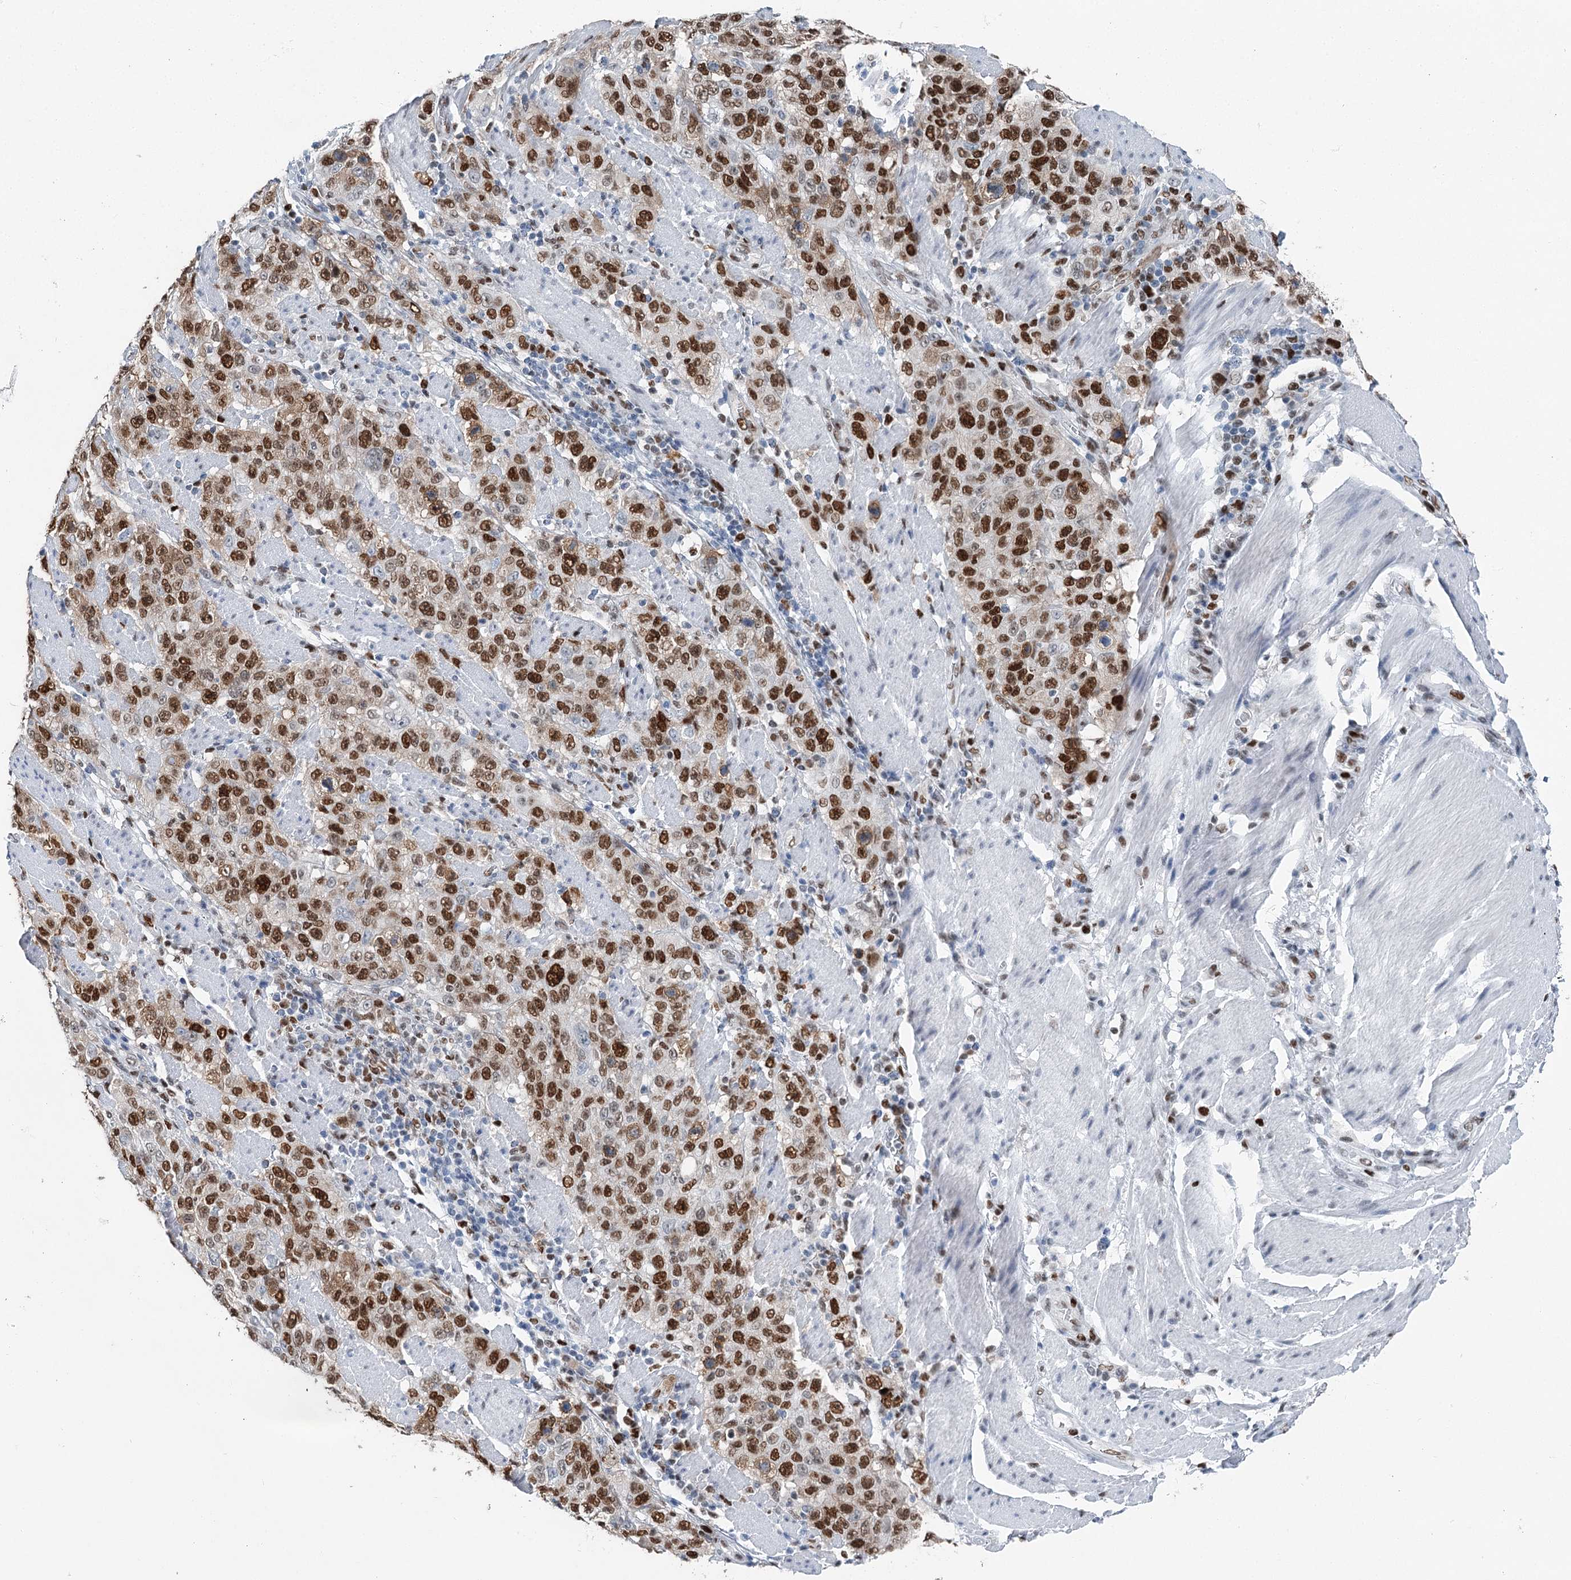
{"staining": {"intensity": "strong", "quantity": ">75%", "location": "nuclear"}, "tissue": "stomach cancer", "cell_type": "Tumor cells", "image_type": "cancer", "snomed": [{"axis": "morphology", "description": "Adenocarcinoma, NOS"}, {"axis": "topography", "description": "Stomach"}], "caption": "Immunohistochemistry (IHC) image of human stomach cancer stained for a protein (brown), which exhibits high levels of strong nuclear expression in approximately >75% of tumor cells.", "gene": "HAT1", "patient": {"sex": "male", "age": 48}}